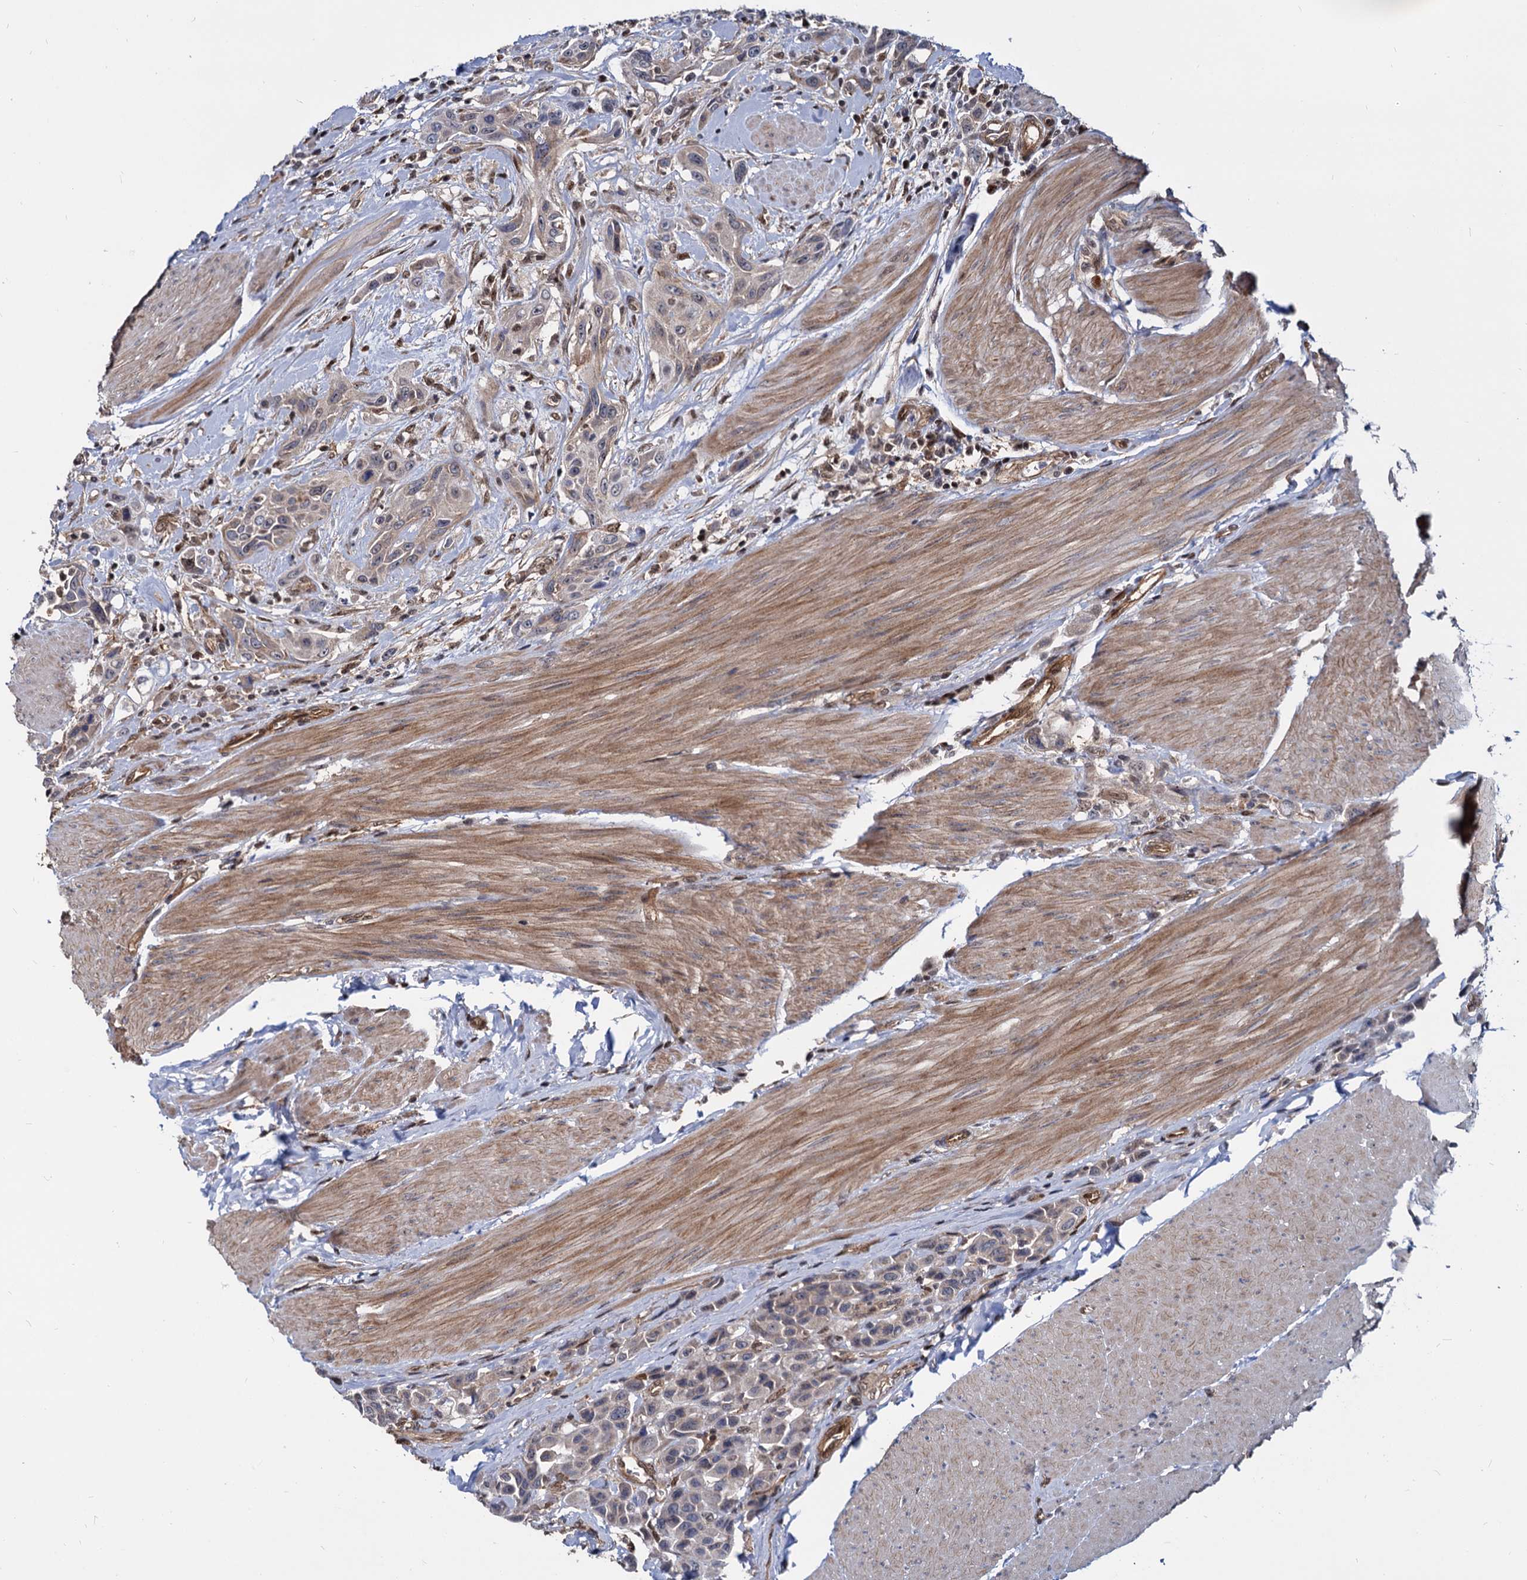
{"staining": {"intensity": "negative", "quantity": "none", "location": "none"}, "tissue": "urothelial cancer", "cell_type": "Tumor cells", "image_type": "cancer", "snomed": [{"axis": "morphology", "description": "Urothelial carcinoma, High grade"}, {"axis": "topography", "description": "Urinary bladder"}], "caption": "This is a micrograph of immunohistochemistry (IHC) staining of urothelial cancer, which shows no staining in tumor cells.", "gene": "UBLCP1", "patient": {"sex": "male", "age": 50}}